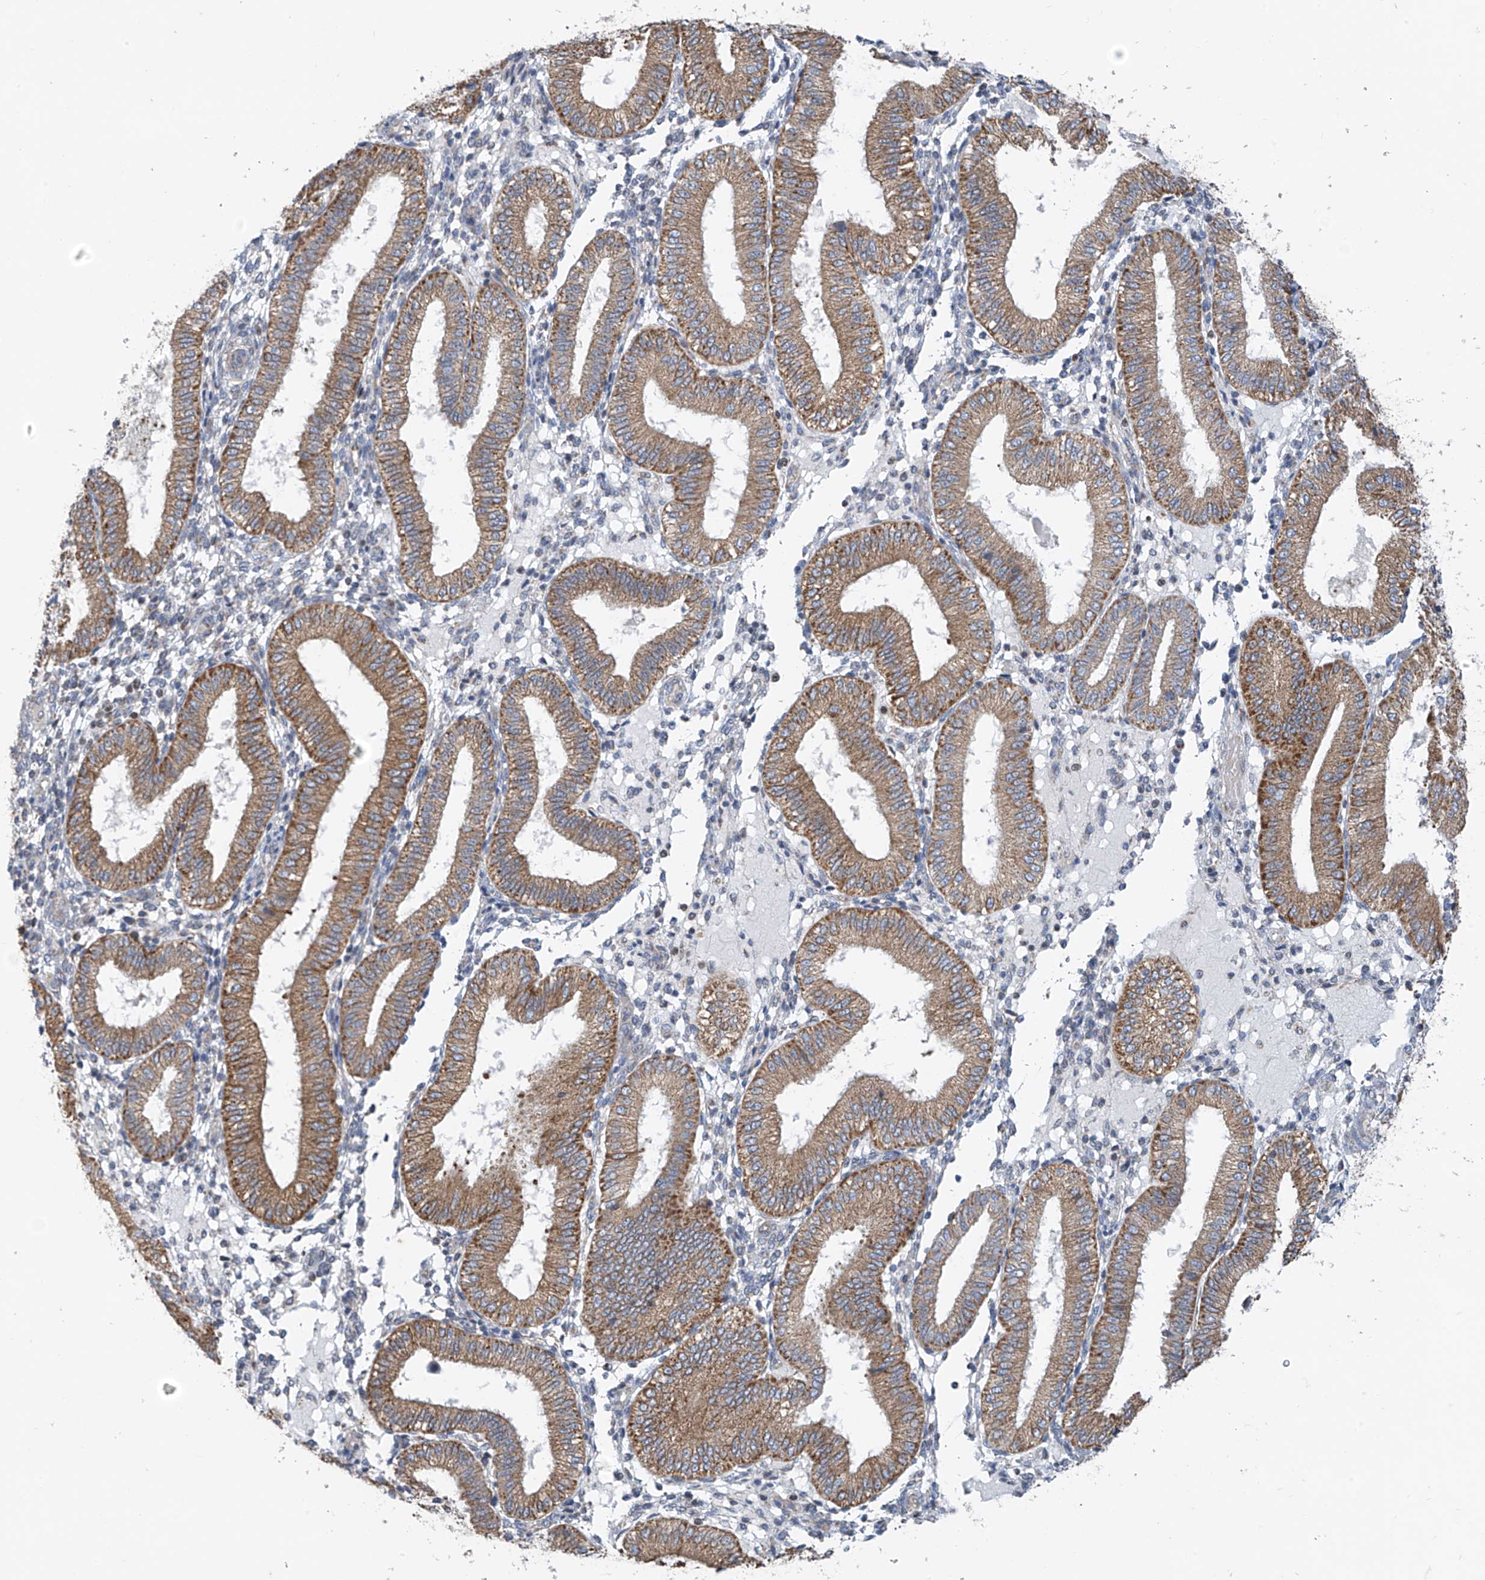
{"staining": {"intensity": "negative", "quantity": "none", "location": "none"}, "tissue": "endometrium", "cell_type": "Cells in endometrial stroma", "image_type": "normal", "snomed": [{"axis": "morphology", "description": "Normal tissue, NOS"}, {"axis": "topography", "description": "Endometrium"}], "caption": "A photomicrograph of endometrium stained for a protein demonstrates no brown staining in cells in endometrial stroma. The staining was performed using DAB to visualize the protein expression in brown, while the nuclei were stained in blue with hematoxylin (Magnification: 20x).", "gene": "EOMES", "patient": {"sex": "female", "age": 39}}